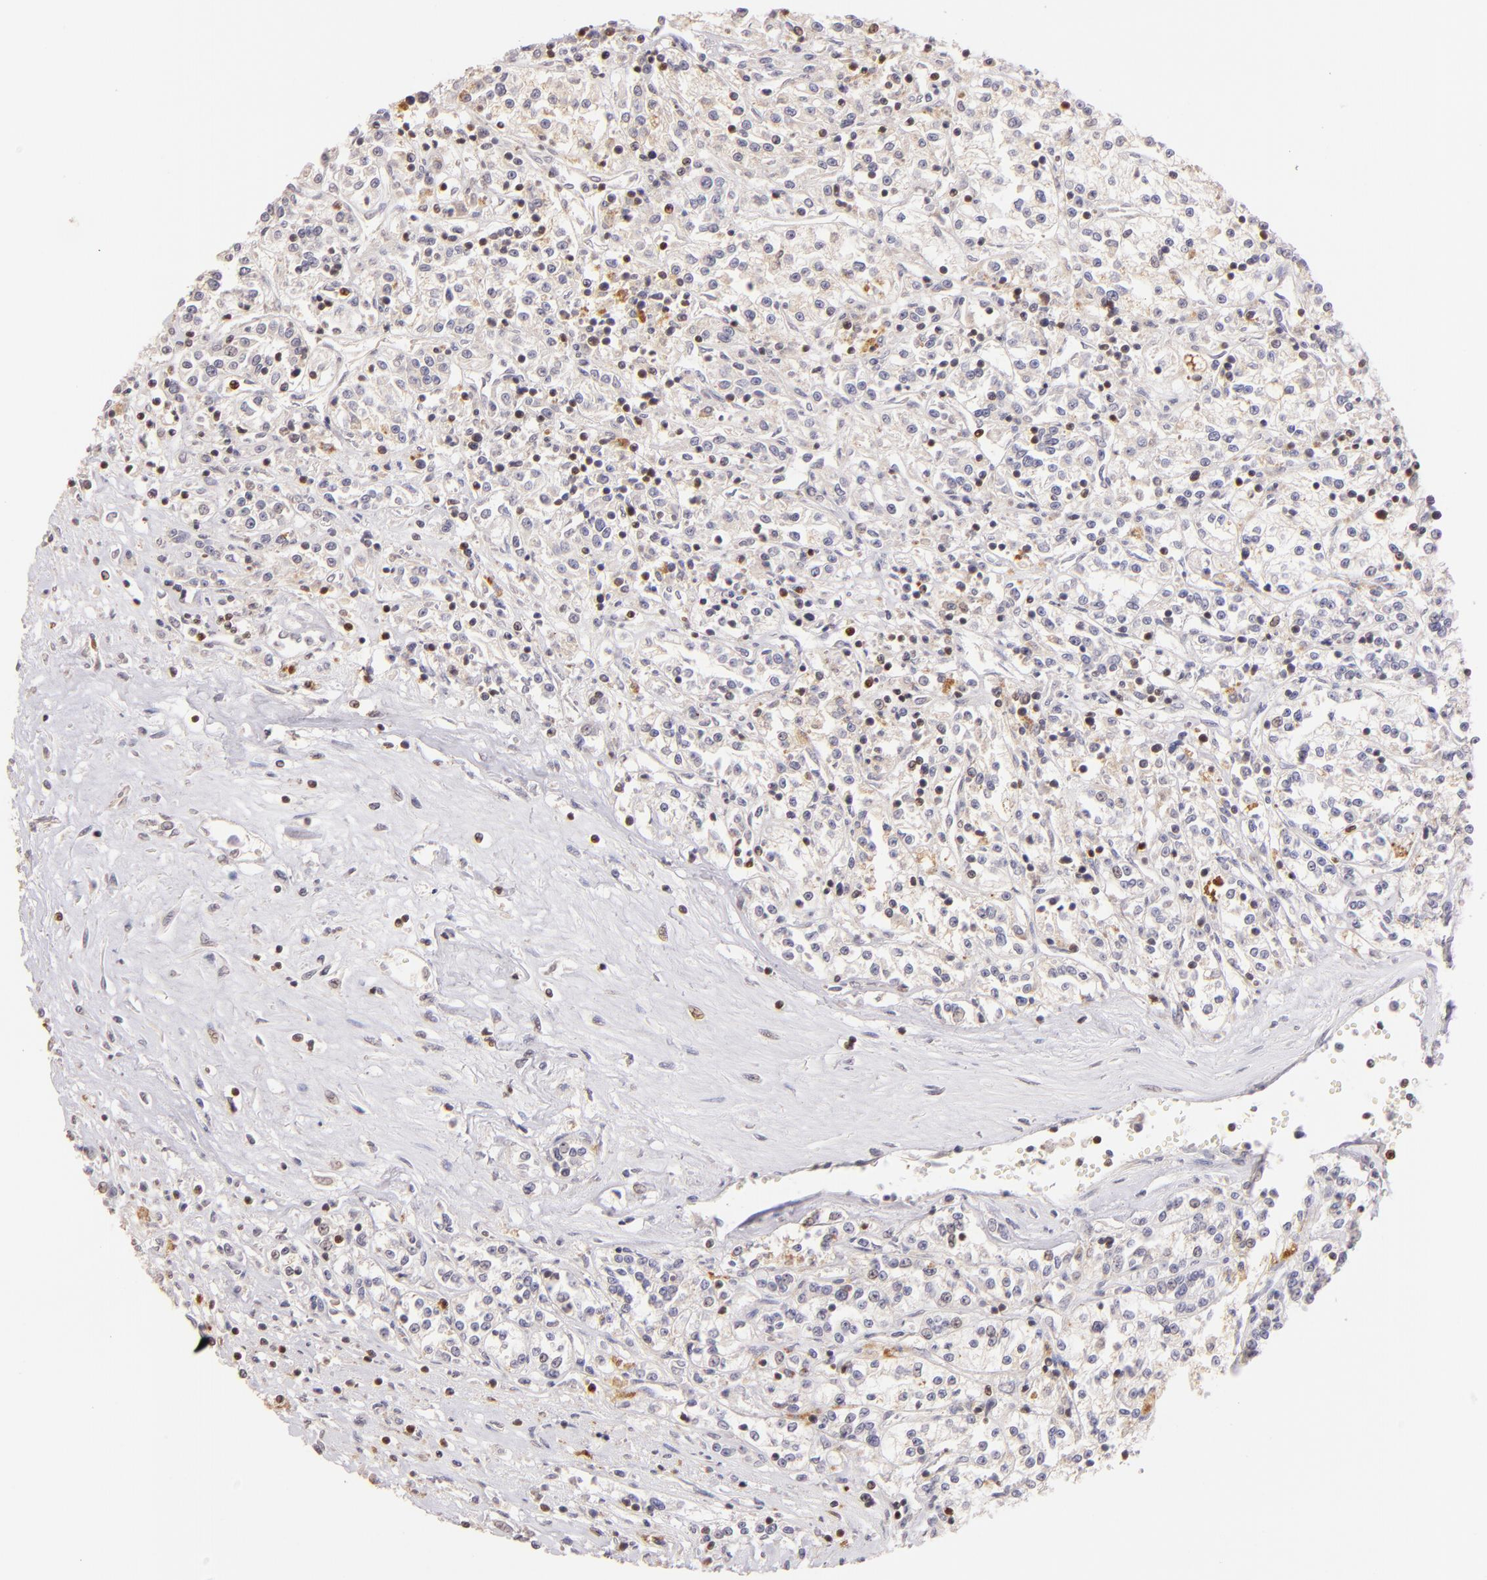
{"staining": {"intensity": "weak", "quantity": "25%-75%", "location": "cytoplasmic/membranous"}, "tissue": "renal cancer", "cell_type": "Tumor cells", "image_type": "cancer", "snomed": [{"axis": "morphology", "description": "Adenocarcinoma, NOS"}, {"axis": "topography", "description": "Kidney"}], "caption": "Protein expression analysis of human renal cancer (adenocarcinoma) reveals weak cytoplasmic/membranous positivity in approximately 25%-75% of tumor cells.", "gene": "ZAP70", "patient": {"sex": "female", "age": 76}}